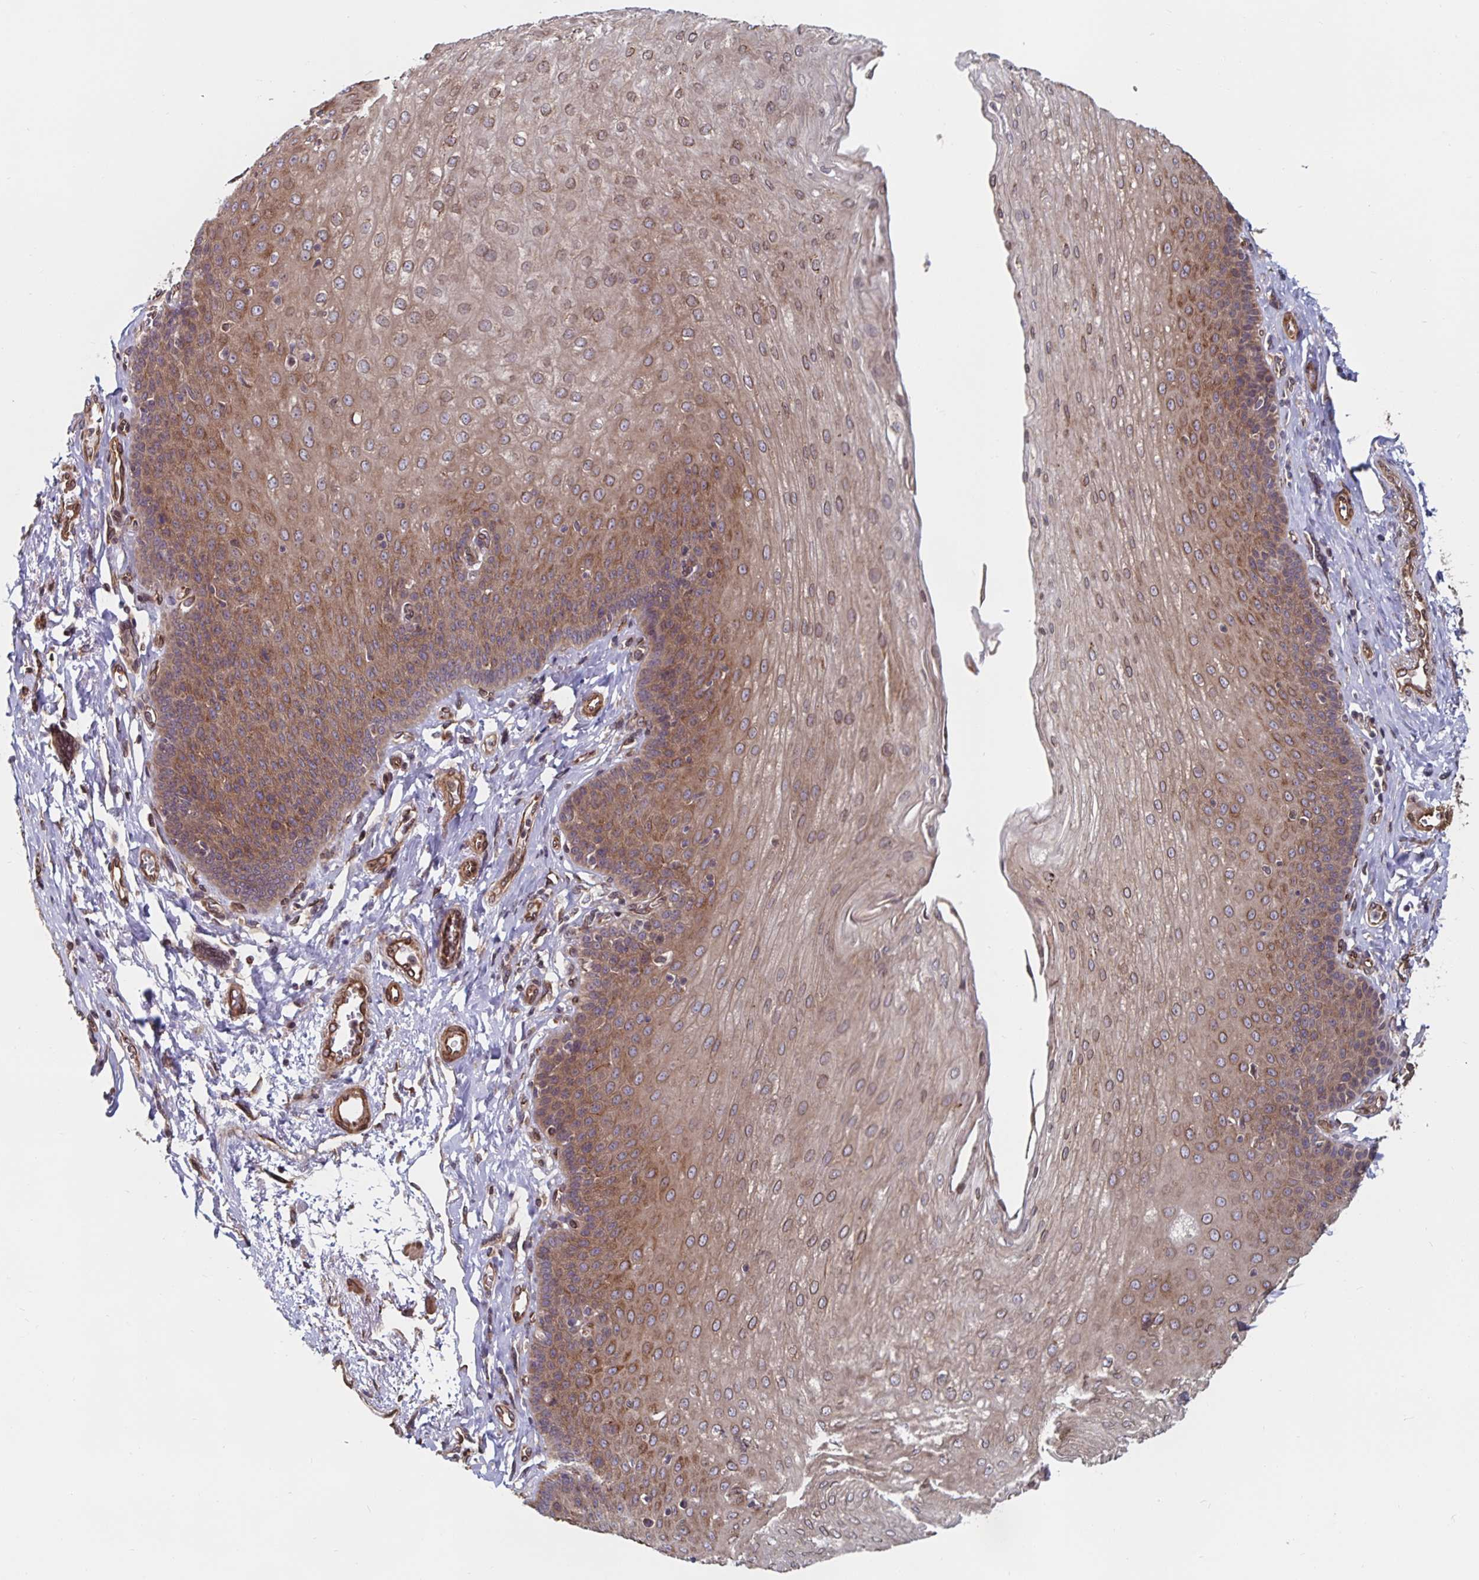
{"staining": {"intensity": "strong", "quantity": "25%-75%", "location": "cytoplasmic/membranous"}, "tissue": "esophagus", "cell_type": "Squamous epithelial cells", "image_type": "normal", "snomed": [{"axis": "morphology", "description": "Normal tissue, NOS"}, {"axis": "topography", "description": "Esophagus"}], "caption": "Unremarkable esophagus reveals strong cytoplasmic/membranous staining in about 25%-75% of squamous epithelial cells (Stains: DAB in brown, nuclei in blue, Microscopy: brightfield microscopy at high magnification)..", "gene": "BCAP29", "patient": {"sex": "female", "age": 81}}